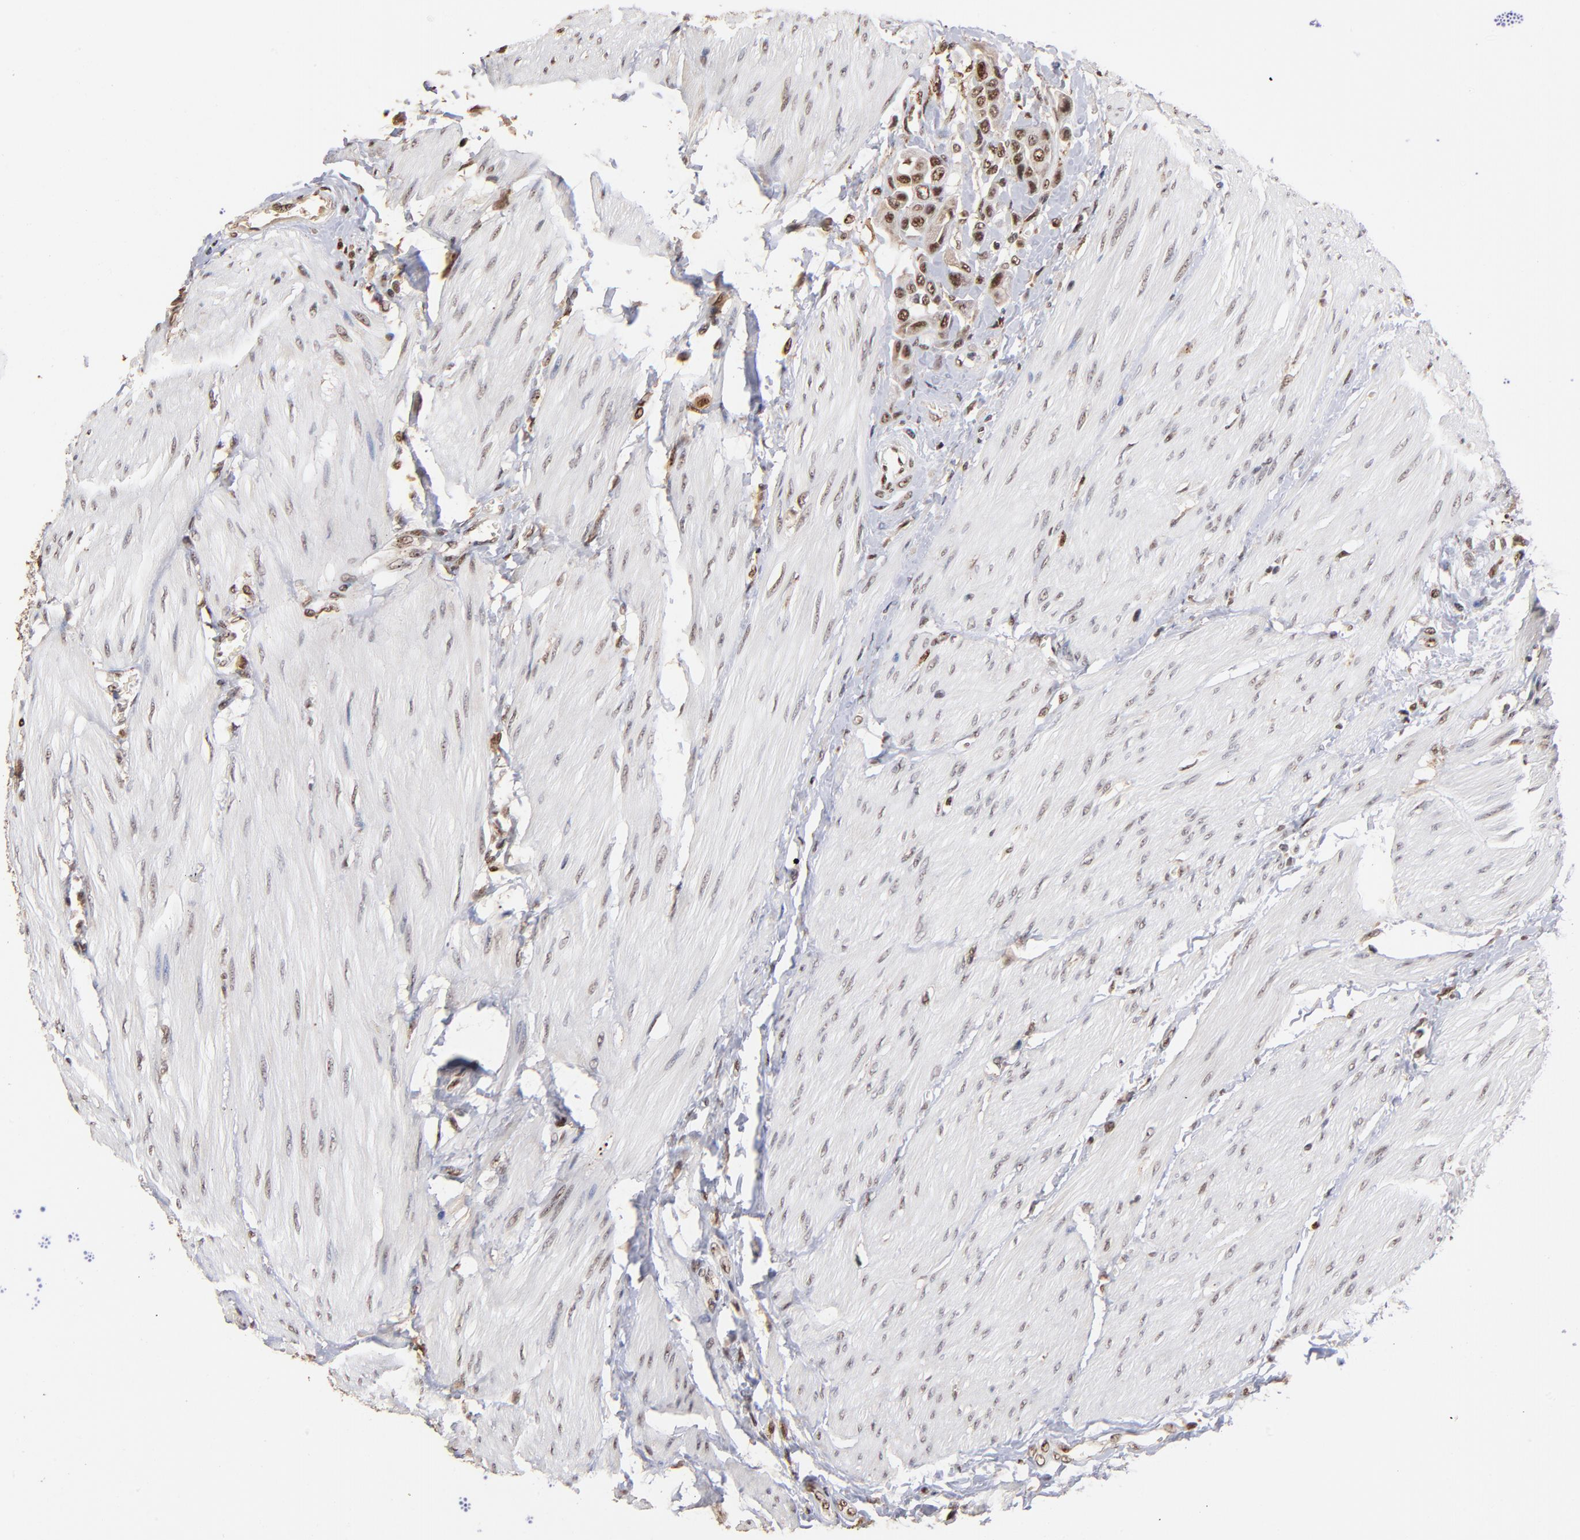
{"staining": {"intensity": "moderate", "quantity": ">75%", "location": "nuclear"}, "tissue": "urothelial cancer", "cell_type": "Tumor cells", "image_type": "cancer", "snomed": [{"axis": "morphology", "description": "Urothelial carcinoma, High grade"}, {"axis": "topography", "description": "Urinary bladder"}], "caption": "Immunohistochemical staining of urothelial carcinoma (high-grade) displays medium levels of moderate nuclear protein expression in about >75% of tumor cells.", "gene": "ZNF146", "patient": {"sex": "male", "age": 50}}